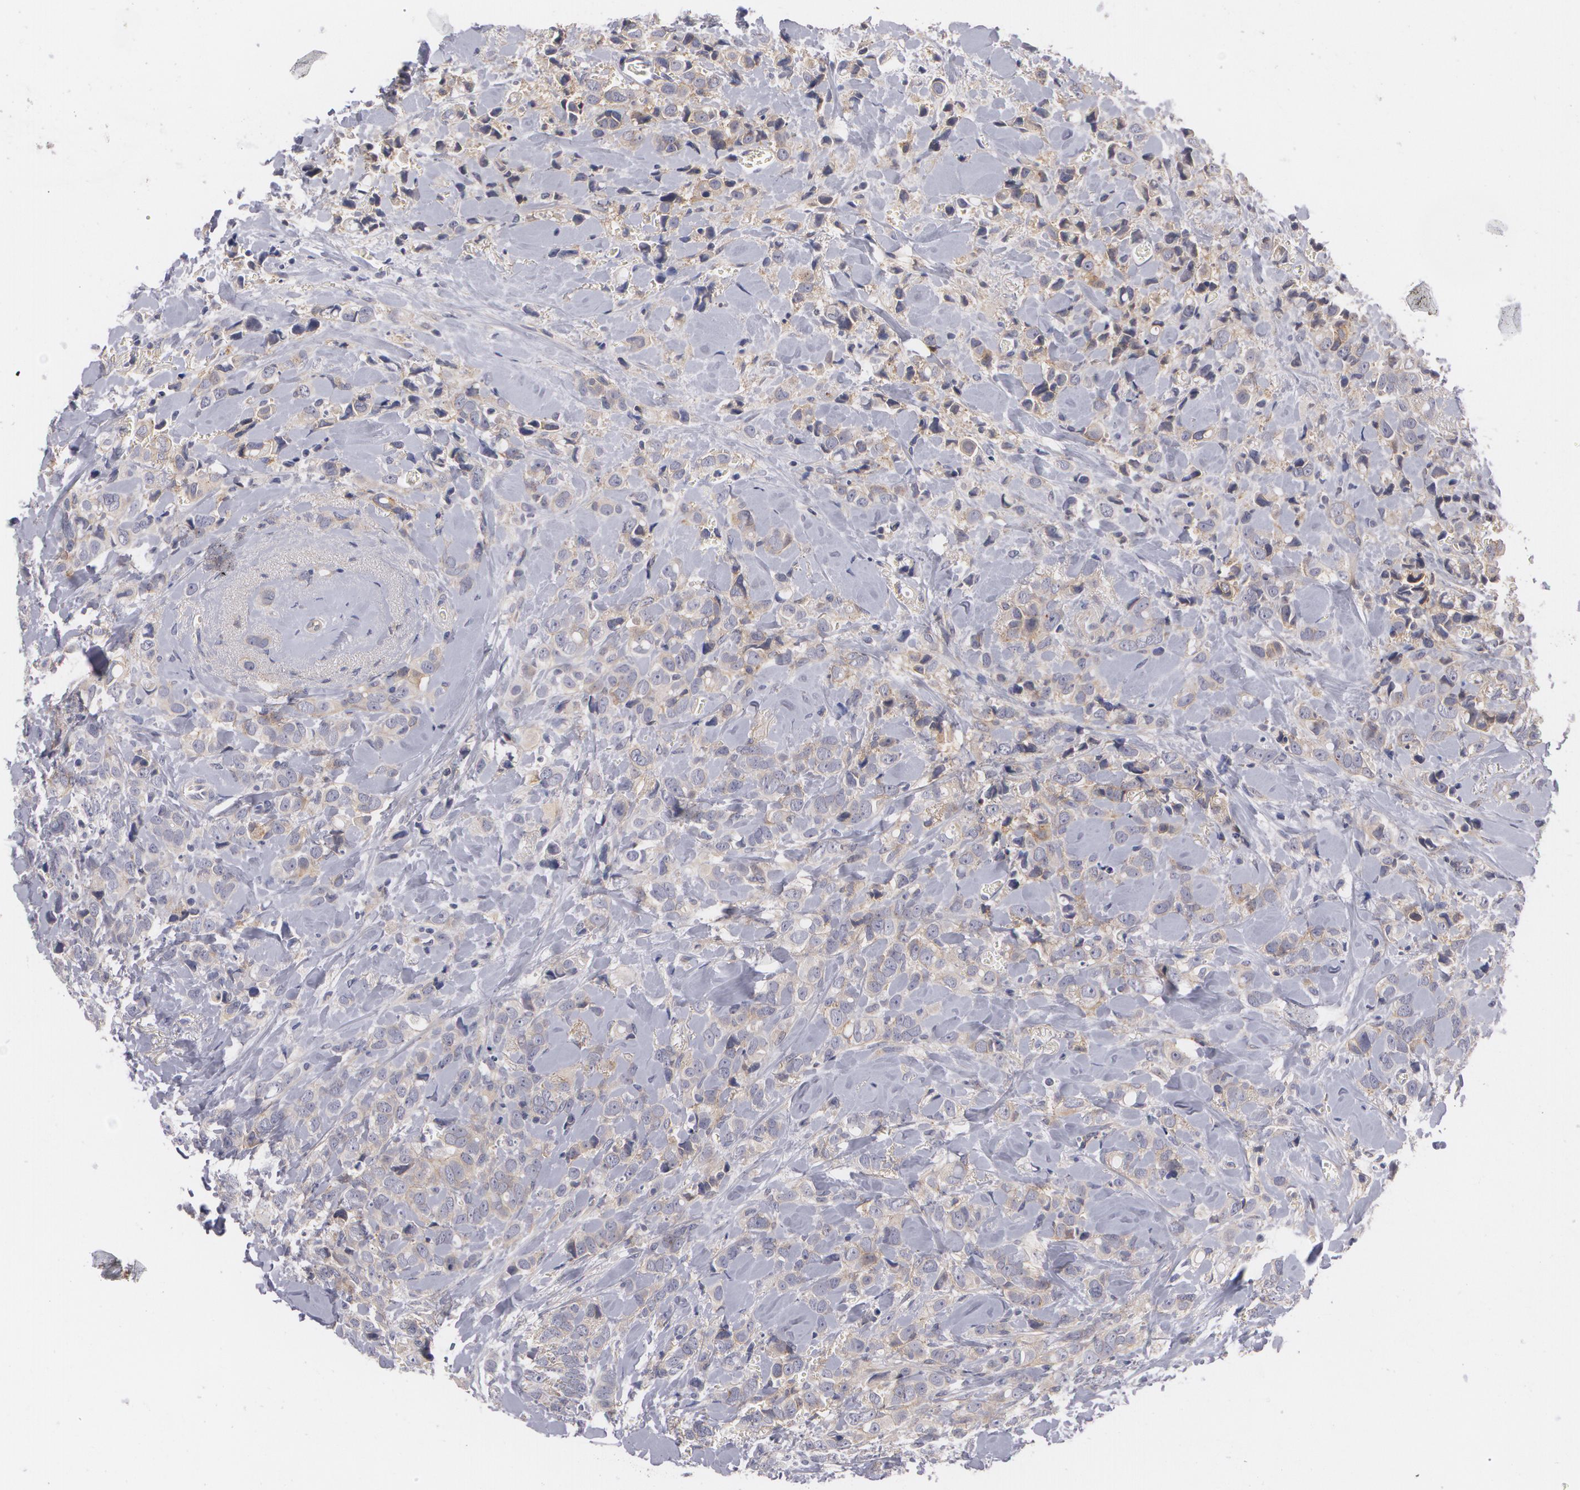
{"staining": {"intensity": "weak", "quantity": ">75%", "location": "cytoplasmic/membranous"}, "tissue": "breast cancer", "cell_type": "Tumor cells", "image_type": "cancer", "snomed": [{"axis": "morphology", "description": "Lobular carcinoma"}, {"axis": "topography", "description": "Breast"}], "caption": "An IHC image of tumor tissue is shown. Protein staining in brown highlights weak cytoplasmic/membranous positivity in lobular carcinoma (breast) within tumor cells.", "gene": "CASK", "patient": {"sex": "female", "age": 57}}